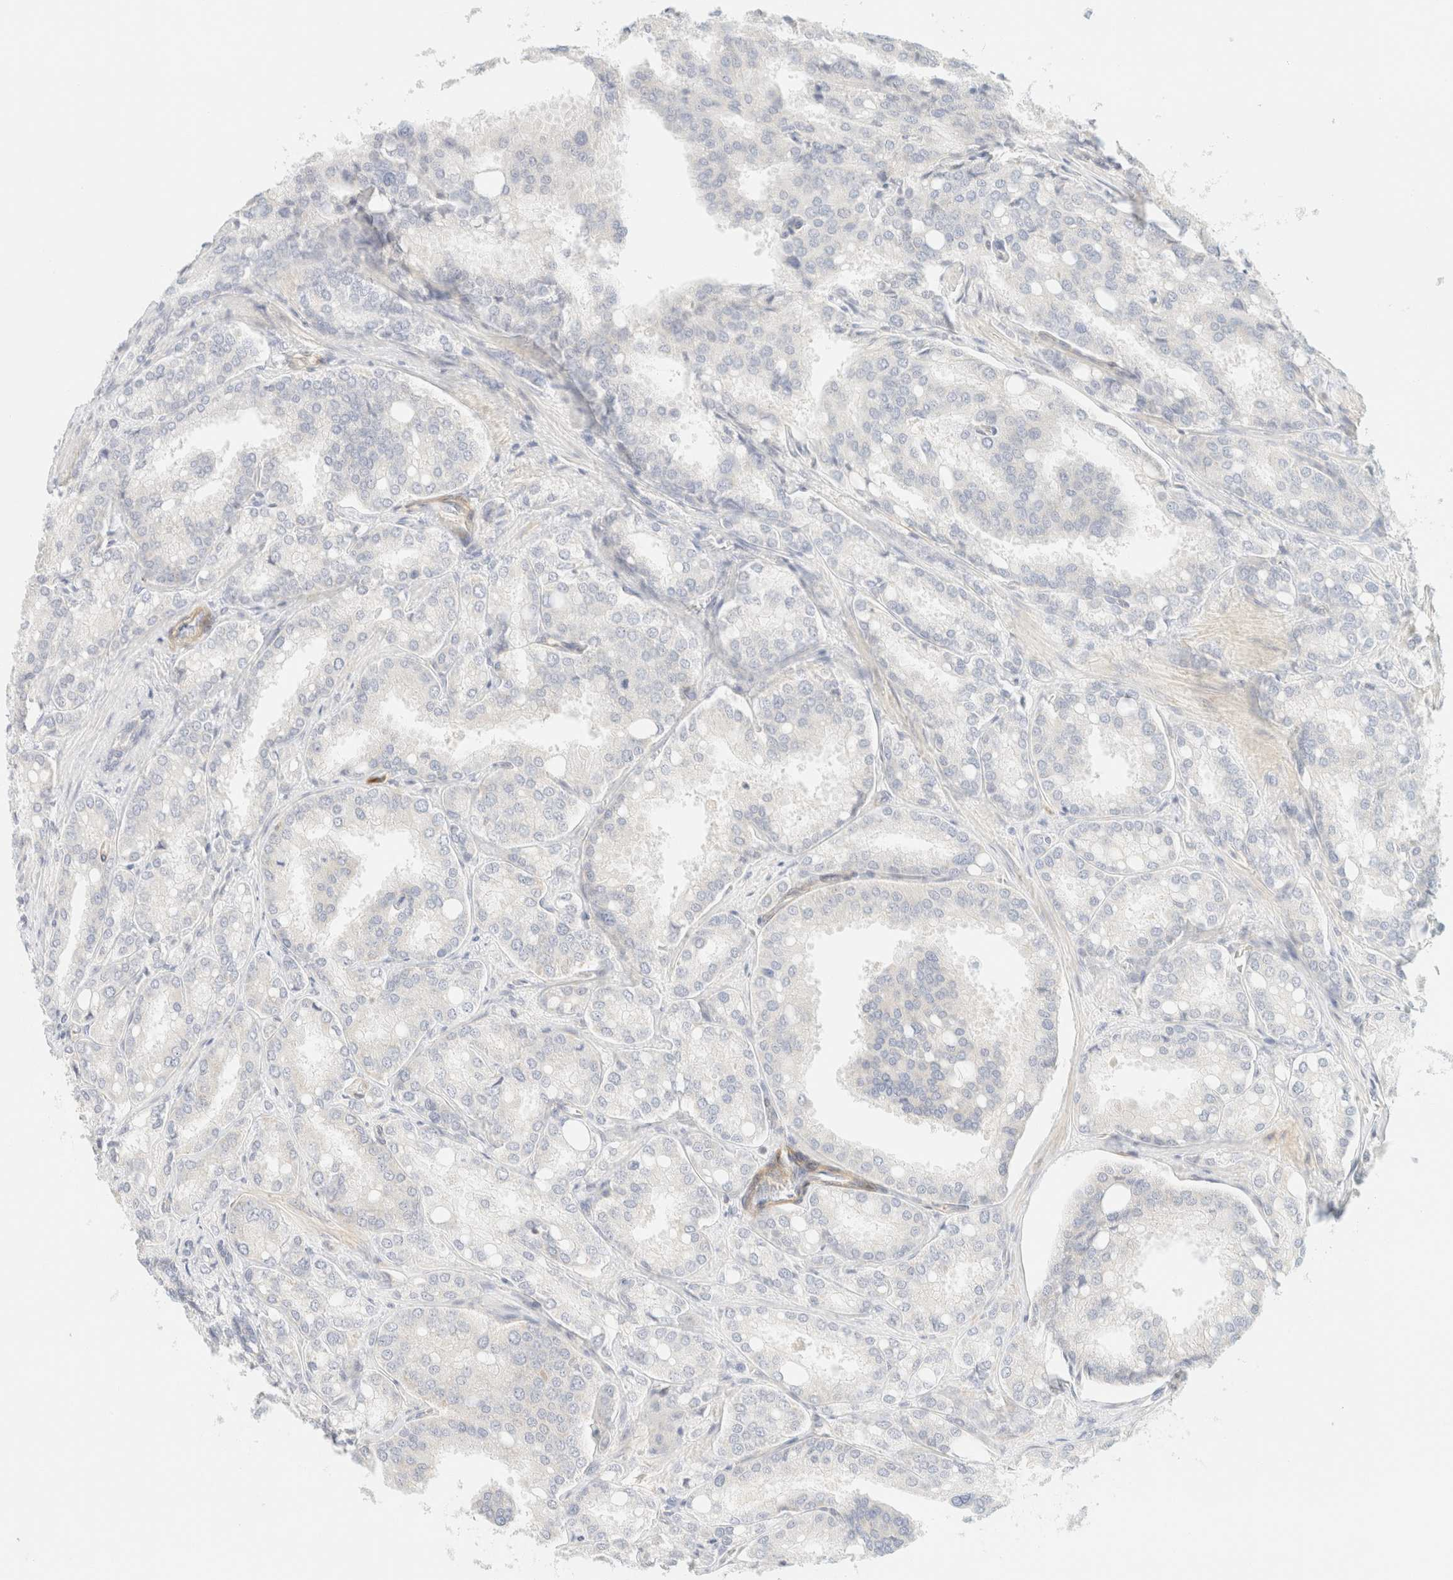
{"staining": {"intensity": "negative", "quantity": "none", "location": "none"}, "tissue": "prostate cancer", "cell_type": "Tumor cells", "image_type": "cancer", "snomed": [{"axis": "morphology", "description": "Adenocarcinoma, High grade"}, {"axis": "topography", "description": "Prostate"}], "caption": "High magnification brightfield microscopy of prostate cancer (high-grade adenocarcinoma) stained with DAB (3,3'-diaminobenzidine) (brown) and counterstained with hematoxylin (blue): tumor cells show no significant expression.", "gene": "MRM3", "patient": {"sex": "male", "age": 50}}